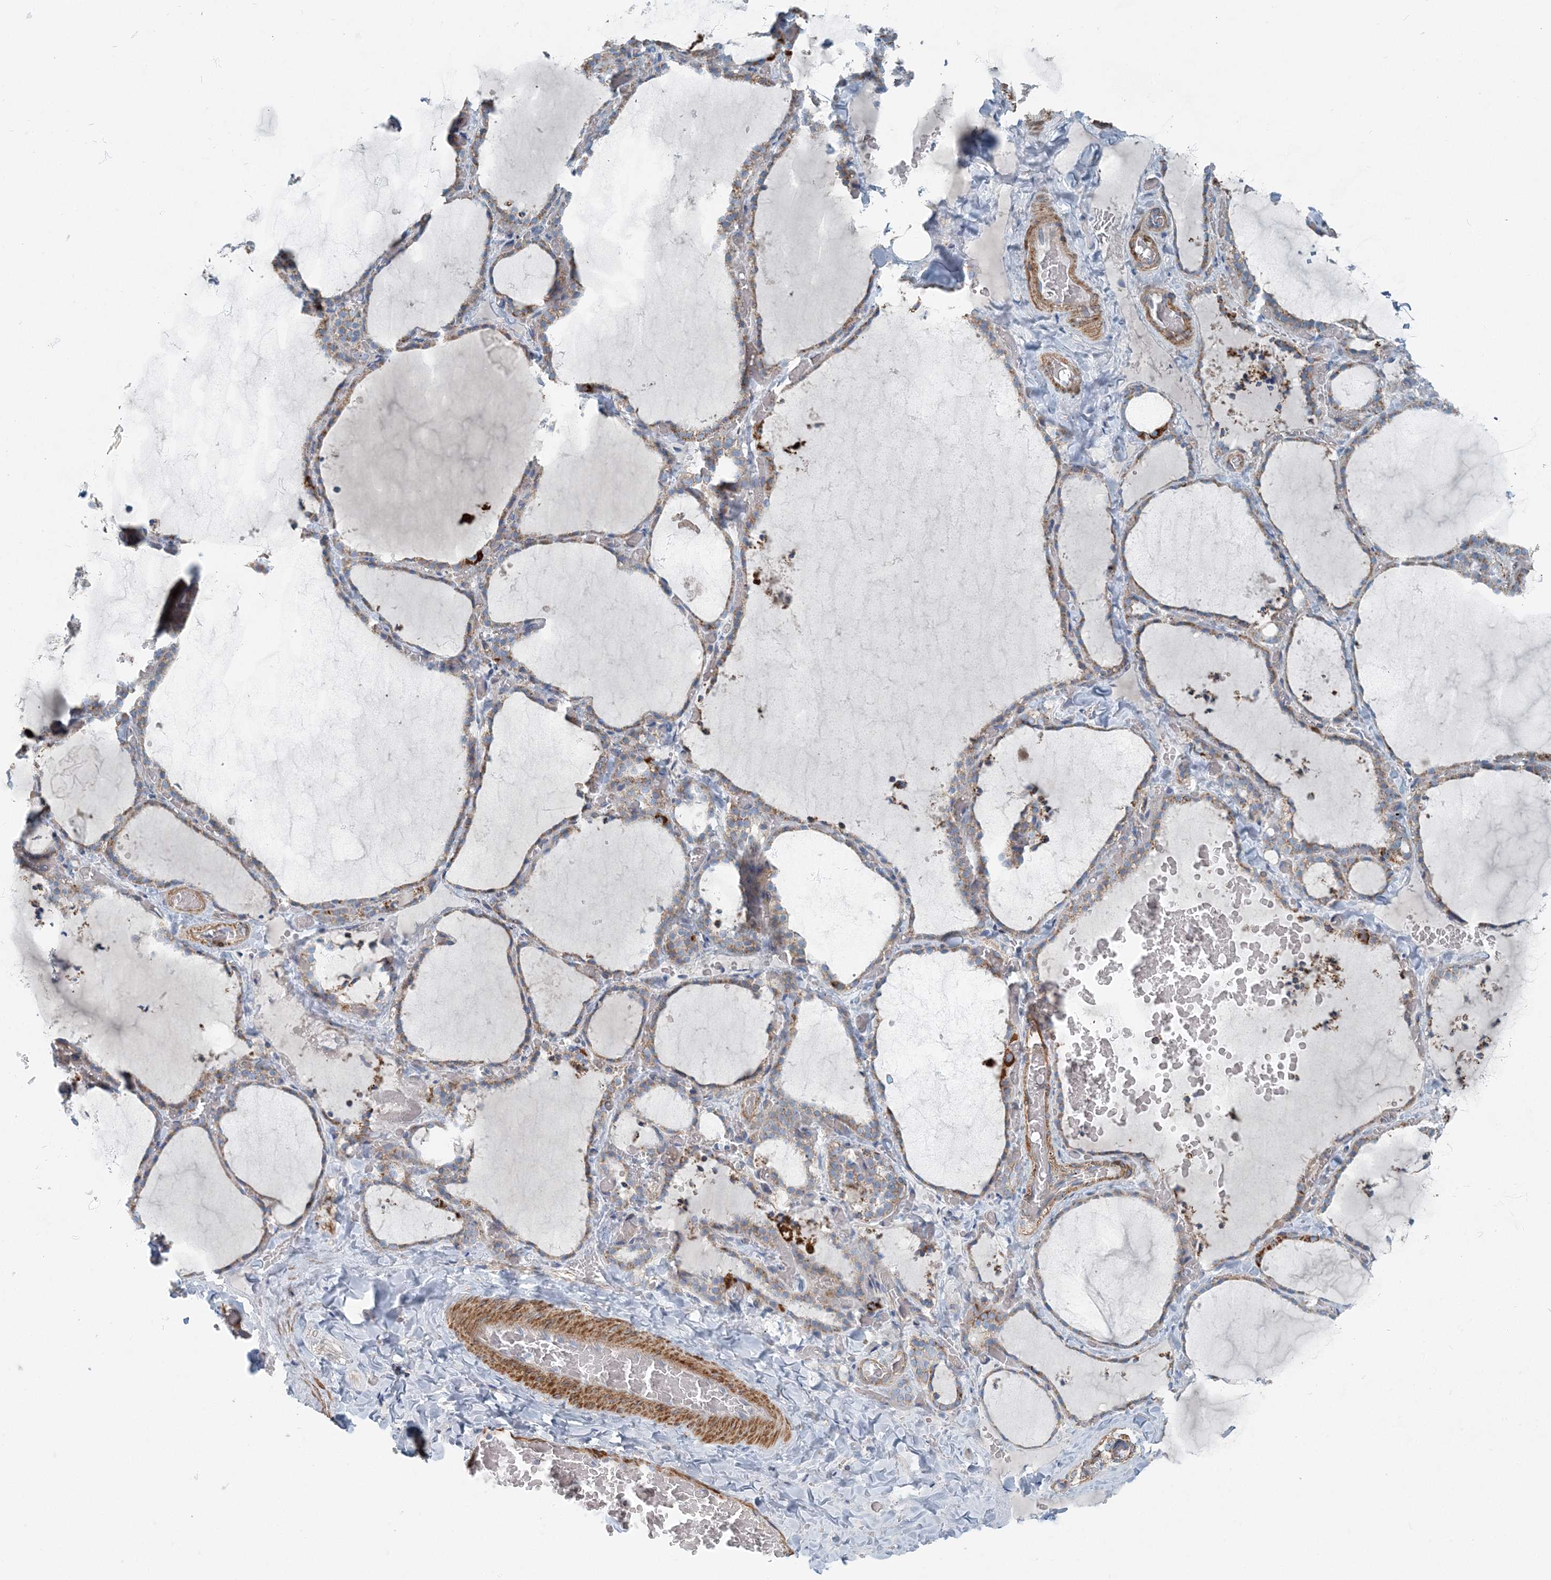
{"staining": {"intensity": "weak", "quantity": "25%-75%", "location": "cytoplasmic/membranous"}, "tissue": "thyroid gland", "cell_type": "Glandular cells", "image_type": "normal", "snomed": [{"axis": "morphology", "description": "Normal tissue, NOS"}, {"axis": "topography", "description": "Thyroid gland"}], "caption": "Protein expression by IHC exhibits weak cytoplasmic/membranous staining in approximately 25%-75% of glandular cells in normal thyroid gland. (DAB (3,3'-diaminobenzidine) IHC, brown staining for protein, blue staining for nuclei).", "gene": "INTU", "patient": {"sex": "female", "age": 22}}